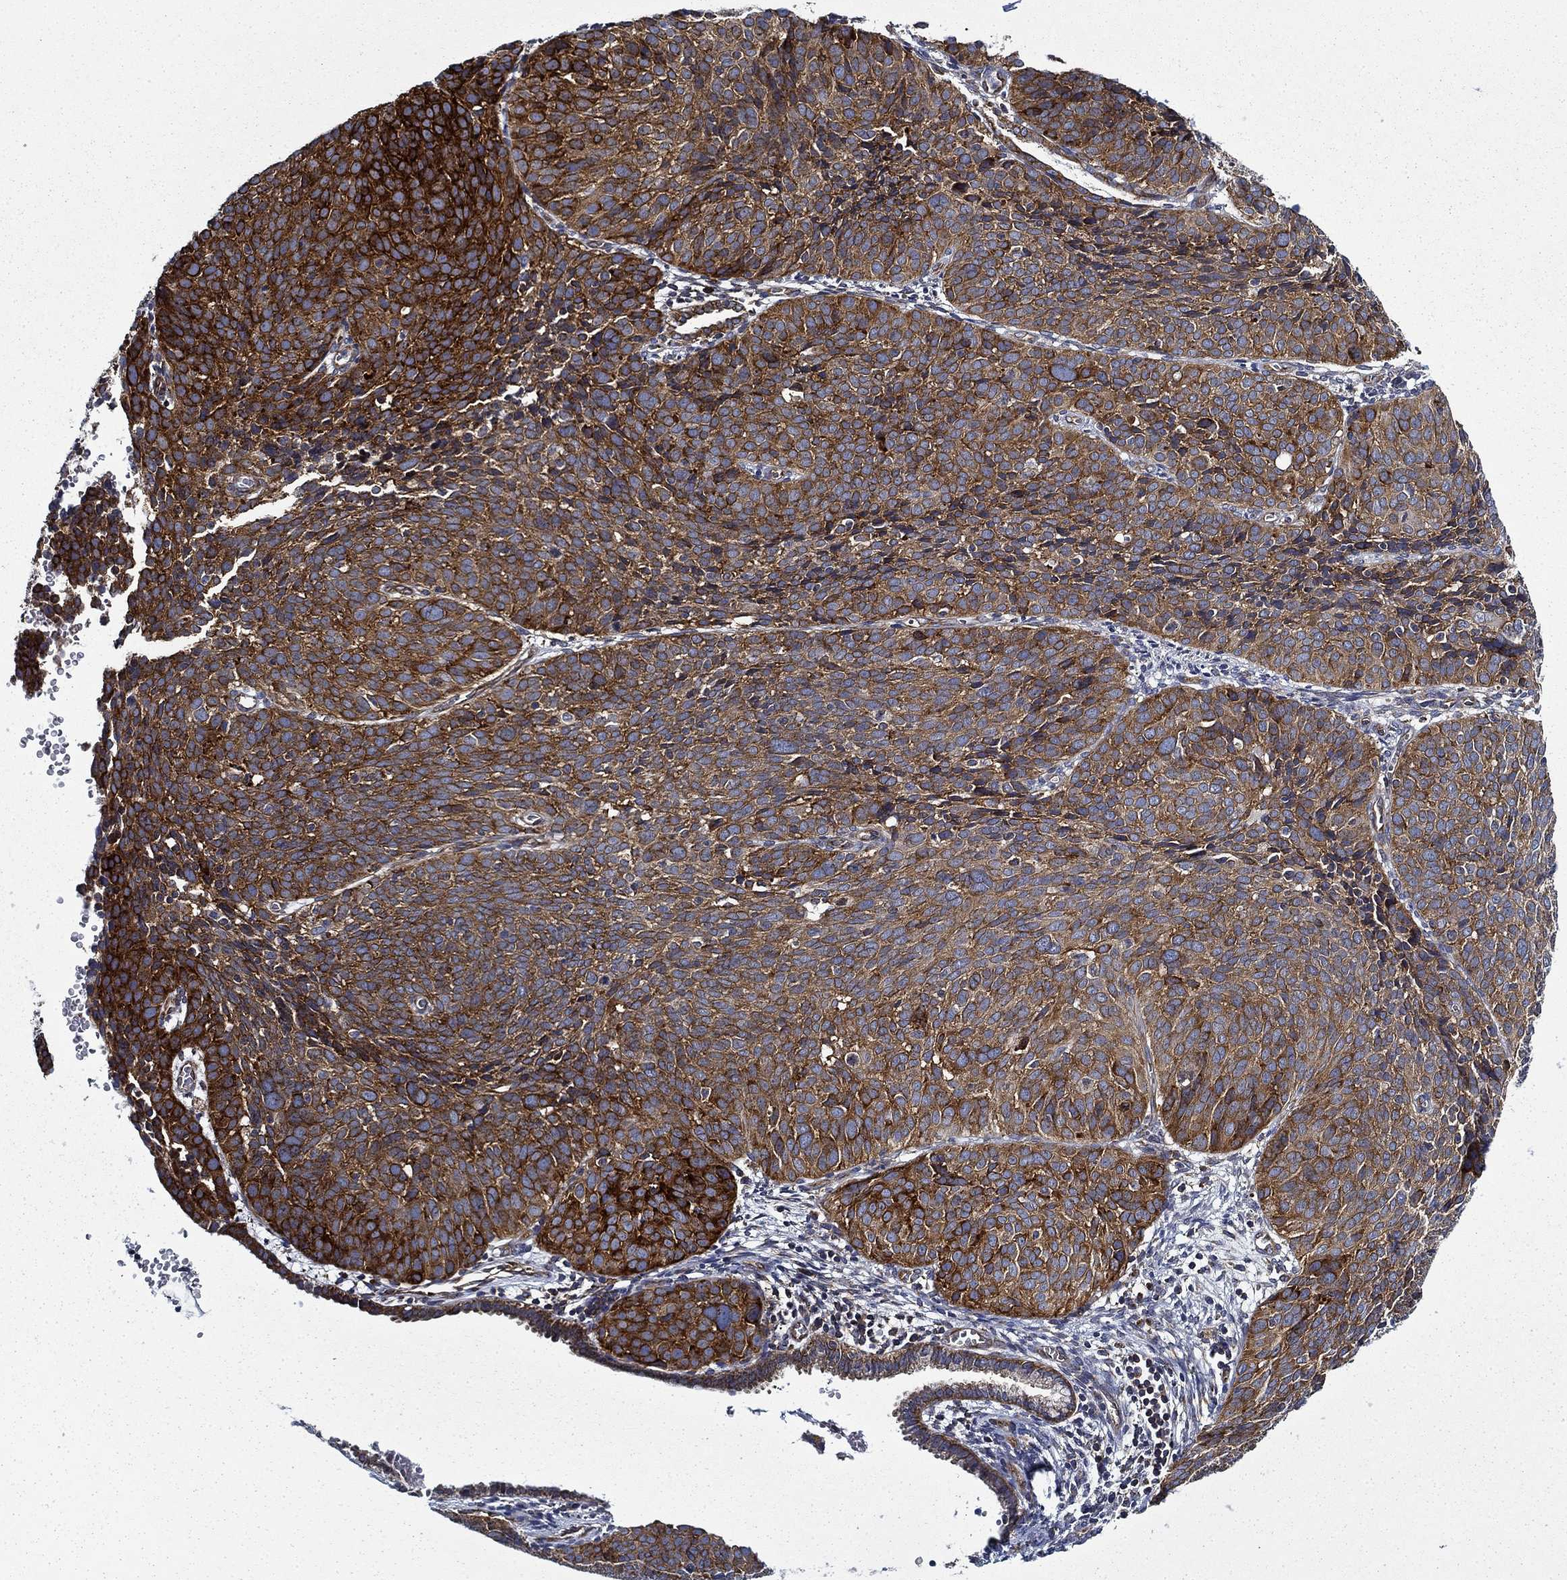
{"staining": {"intensity": "strong", "quantity": ">75%", "location": "cytoplasmic/membranous"}, "tissue": "cervical cancer", "cell_type": "Tumor cells", "image_type": "cancer", "snomed": [{"axis": "morphology", "description": "Squamous cell carcinoma, NOS"}, {"axis": "topography", "description": "Cervix"}], "caption": "Immunohistochemical staining of human cervical cancer (squamous cell carcinoma) shows strong cytoplasmic/membranous protein staining in about >75% of tumor cells. (DAB (3,3'-diaminobenzidine) IHC with brightfield microscopy, high magnification).", "gene": "FXR1", "patient": {"sex": "female", "age": 39}}